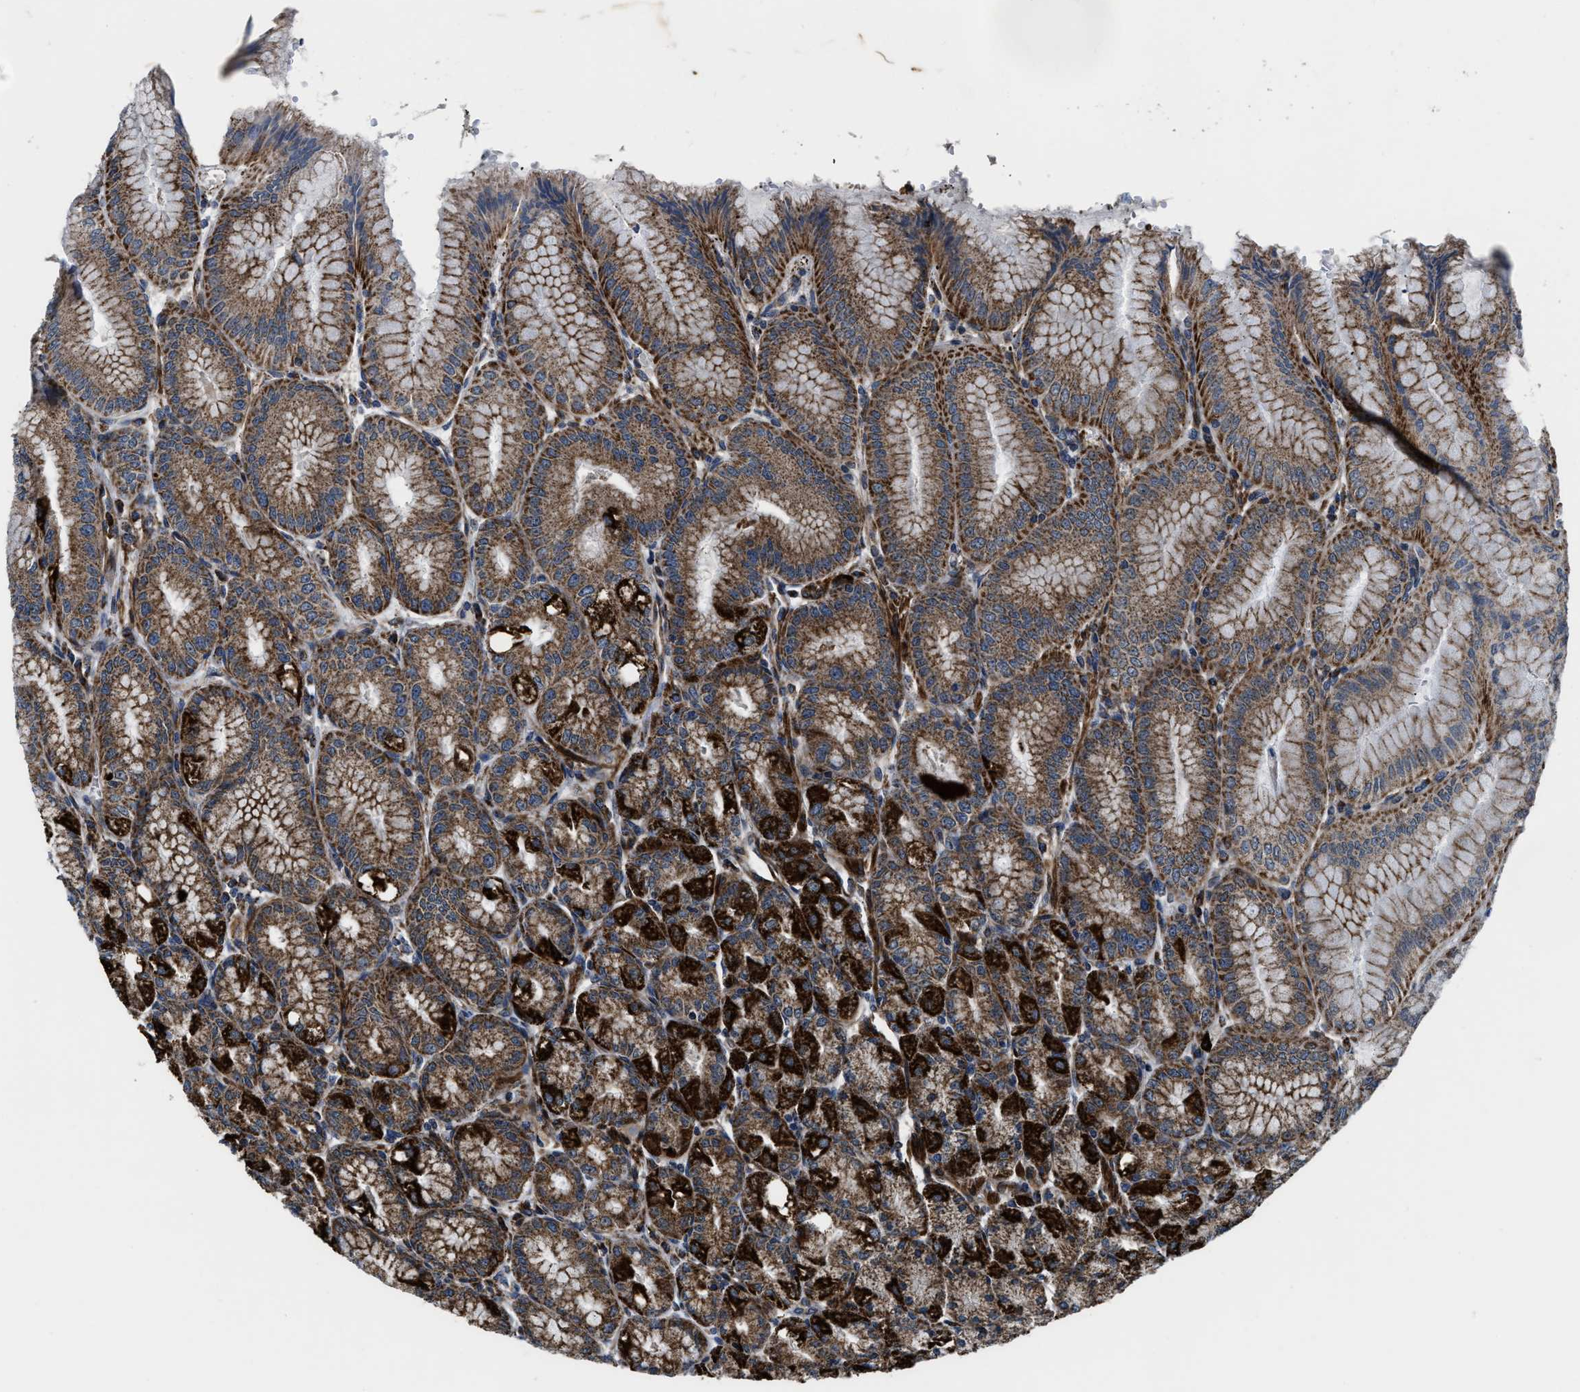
{"staining": {"intensity": "strong", "quantity": ">75%", "location": "cytoplasmic/membranous"}, "tissue": "stomach", "cell_type": "Glandular cells", "image_type": "normal", "snomed": [{"axis": "morphology", "description": "Normal tissue, NOS"}, {"axis": "topography", "description": "Stomach, lower"}], "caption": "Stomach stained with immunohistochemistry exhibits strong cytoplasmic/membranous expression in approximately >75% of glandular cells. The protein is shown in brown color, while the nuclei are stained blue.", "gene": "GSDME", "patient": {"sex": "male", "age": 71}}